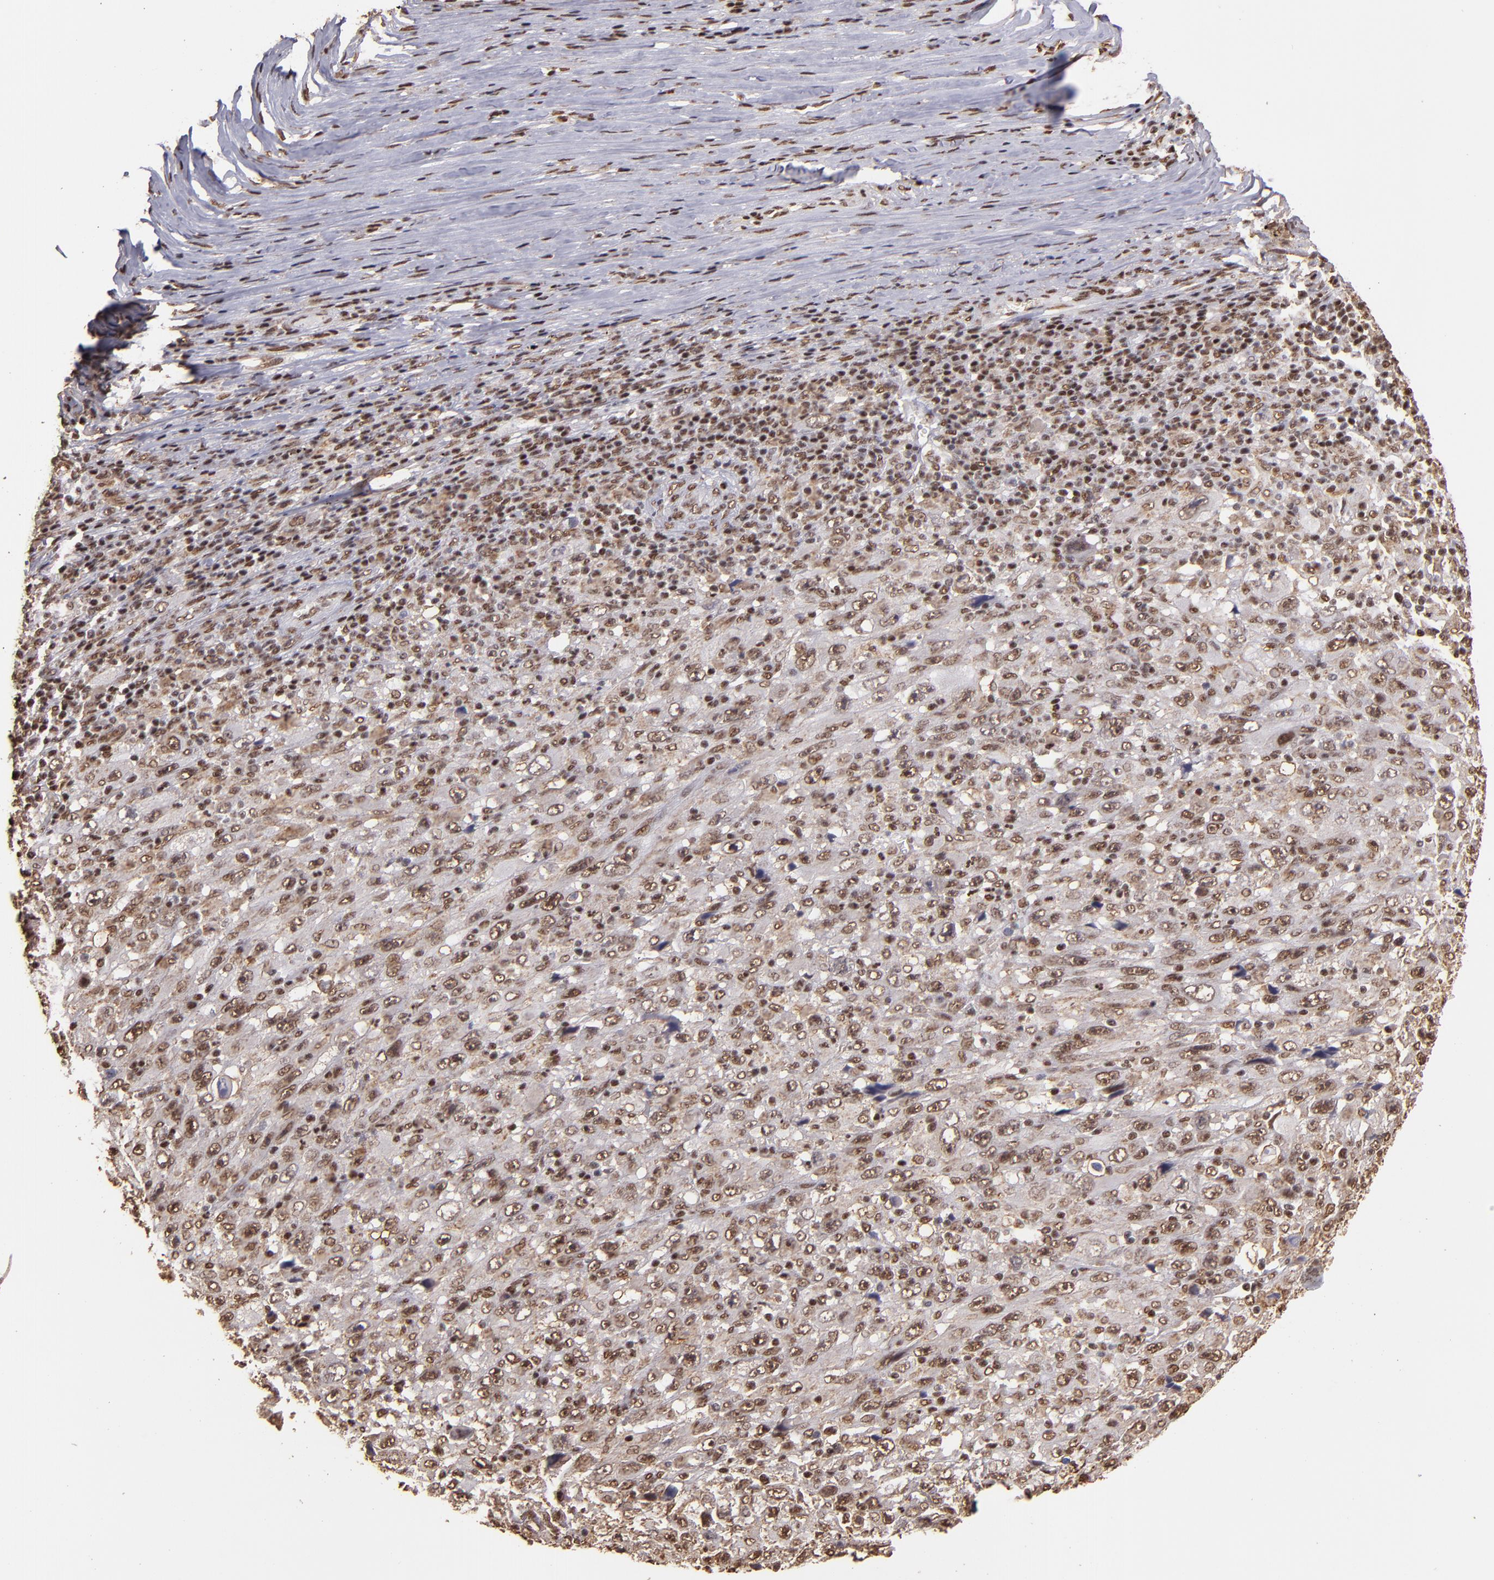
{"staining": {"intensity": "weak", "quantity": ">75%", "location": "cytoplasmic/membranous,nuclear"}, "tissue": "melanoma", "cell_type": "Tumor cells", "image_type": "cancer", "snomed": [{"axis": "morphology", "description": "Malignant melanoma, Metastatic site"}, {"axis": "topography", "description": "Skin"}], "caption": "Brown immunohistochemical staining in melanoma demonstrates weak cytoplasmic/membranous and nuclear positivity in approximately >75% of tumor cells.", "gene": "SP1", "patient": {"sex": "female", "age": 56}}